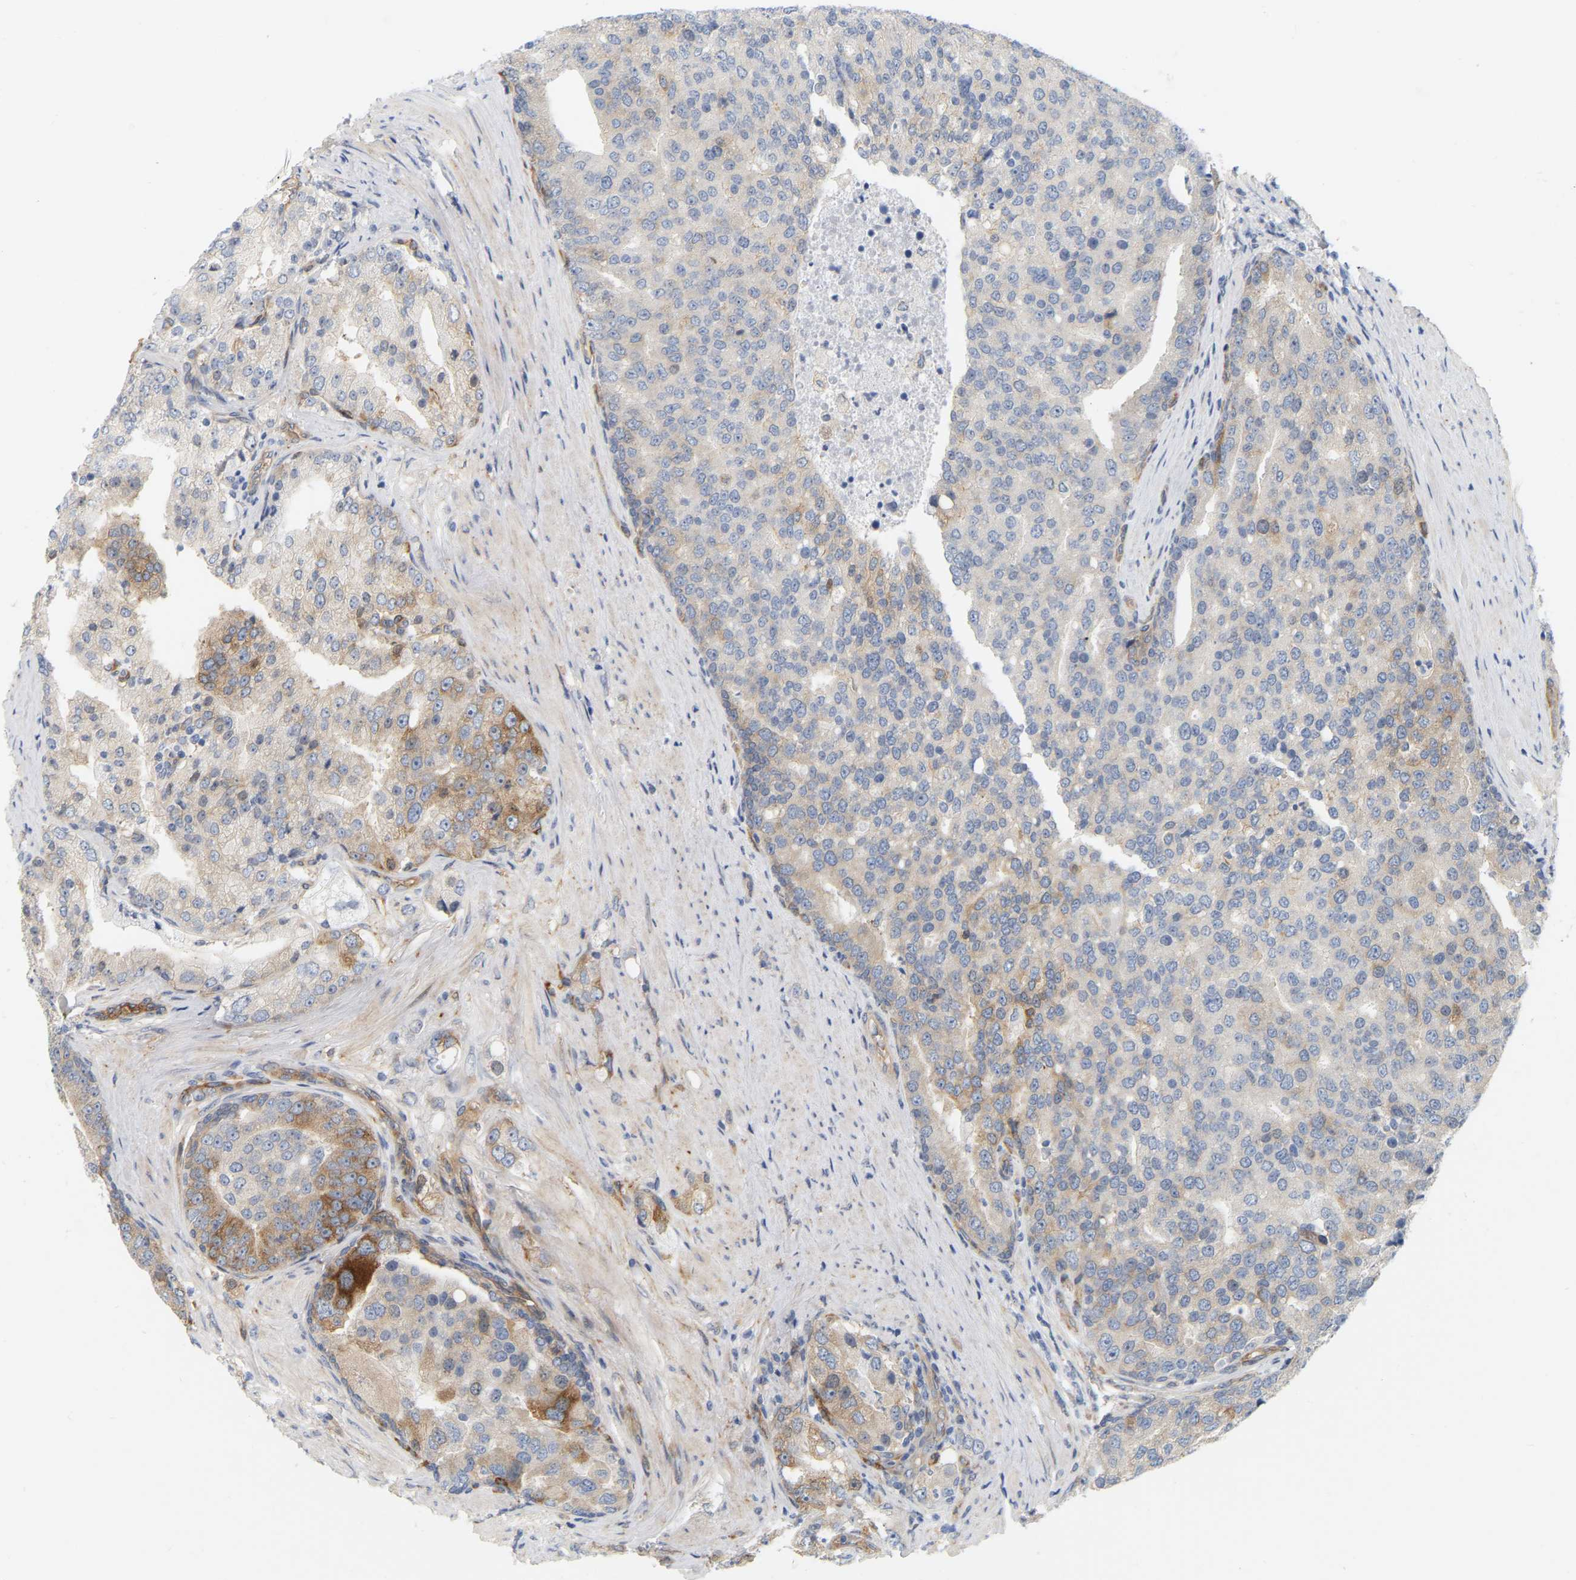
{"staining": {"intensity": "strong", "quantity": "<25%", "location": "cytoplasmic/membranous"}, "tissue": "prostate cancer", "cell_type": "Tumor cells", "image_type": "cancer", "snomed": [{"axis": "morphology", "description": "Adenocarcinoma, High grade"}, {"axis": "topography", "description": "Prostate"}], "caption": "Immunohistochemical staining of human prostate adenocarcinoma (high-grade) displays strong cytoplasmic/membranous protein expression in approximately <25% of tumor cells.", "gene": "RAPH1", "patient": {"sex": "male", "age": 50}}